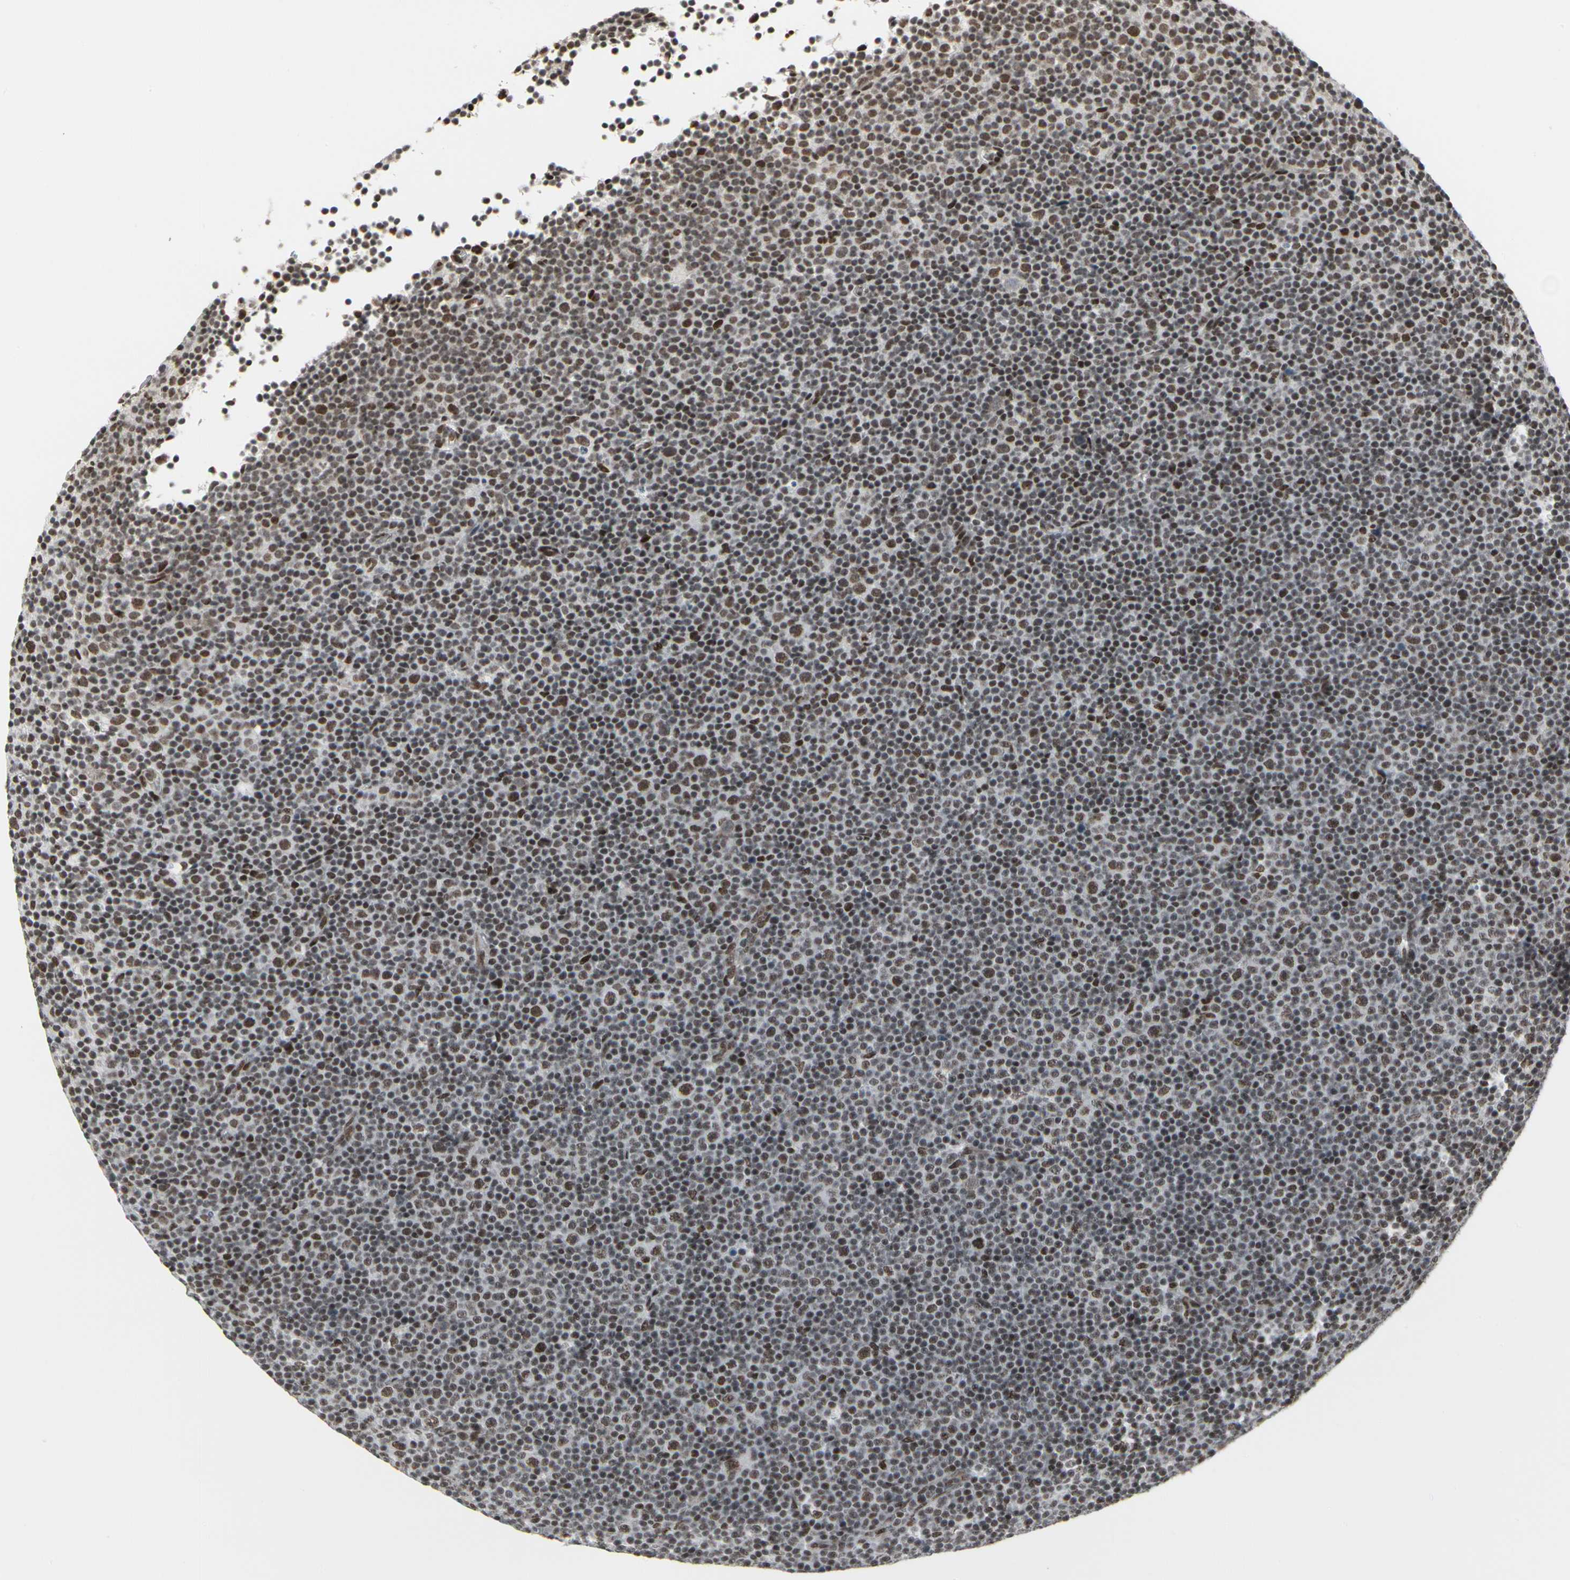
{"staining": {"intensity": "moderate", "quantity": ">75%", "location": "nuclear"}, "tissue": "lymphoma", "cell_type": "Tumor cells", "image_type": "cancer", "snomed": [{"axis": "morphology", "description": "Malignant lymphoma, non-Hodgkin's type, Low grade"}, {"axis": "topography", "description": "Lymph node"}], "caption": "Lymphoma stained with immunohistochemistry (IHC) exhibits moderate nuclear expression in approximately >75% of tumor cells. (Brightfield microscopy of DAB IHC at high magnification).", "gene": "HMG20A", "patient": {"sex": "female", "age": 67}}